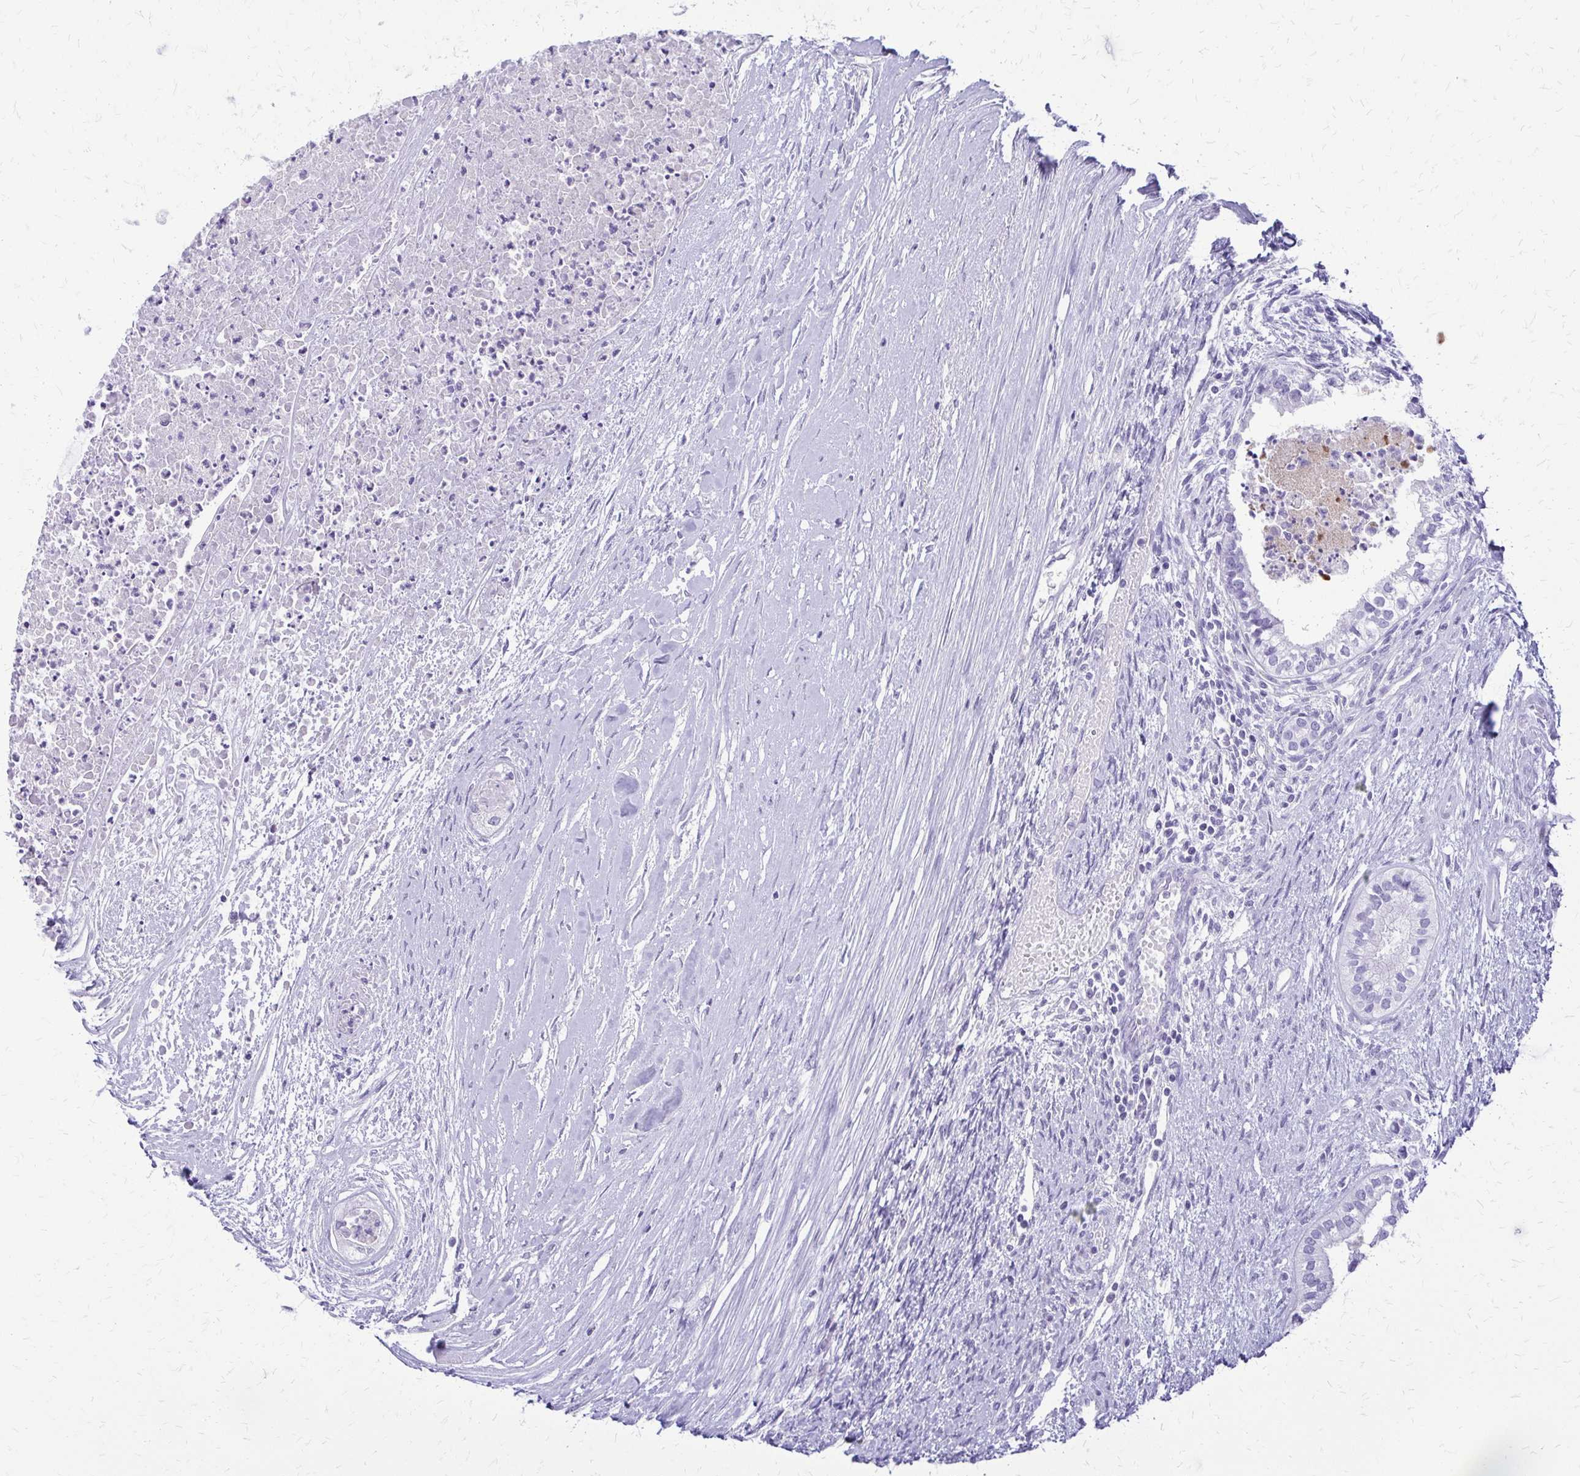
{"staining": {"intensity": "negative", "quantity": "none", "location": "none"}, "tissue": "testis cancer", "cell_type": "Tumor cells", "image_type": "cancer", "snomed": [{"axis": "morphology", "description": "Carcinoma, Embryonal, NOS"}, {"axis": "topography", "description": "Testis"}], "caption": "Testis cancer (embryonal carcinoma) was stained to show a protein in brown. There is no significant staining in tumor cells.", "gene": "FAM162B", "patient": {"sex": "male", "age": 37}}